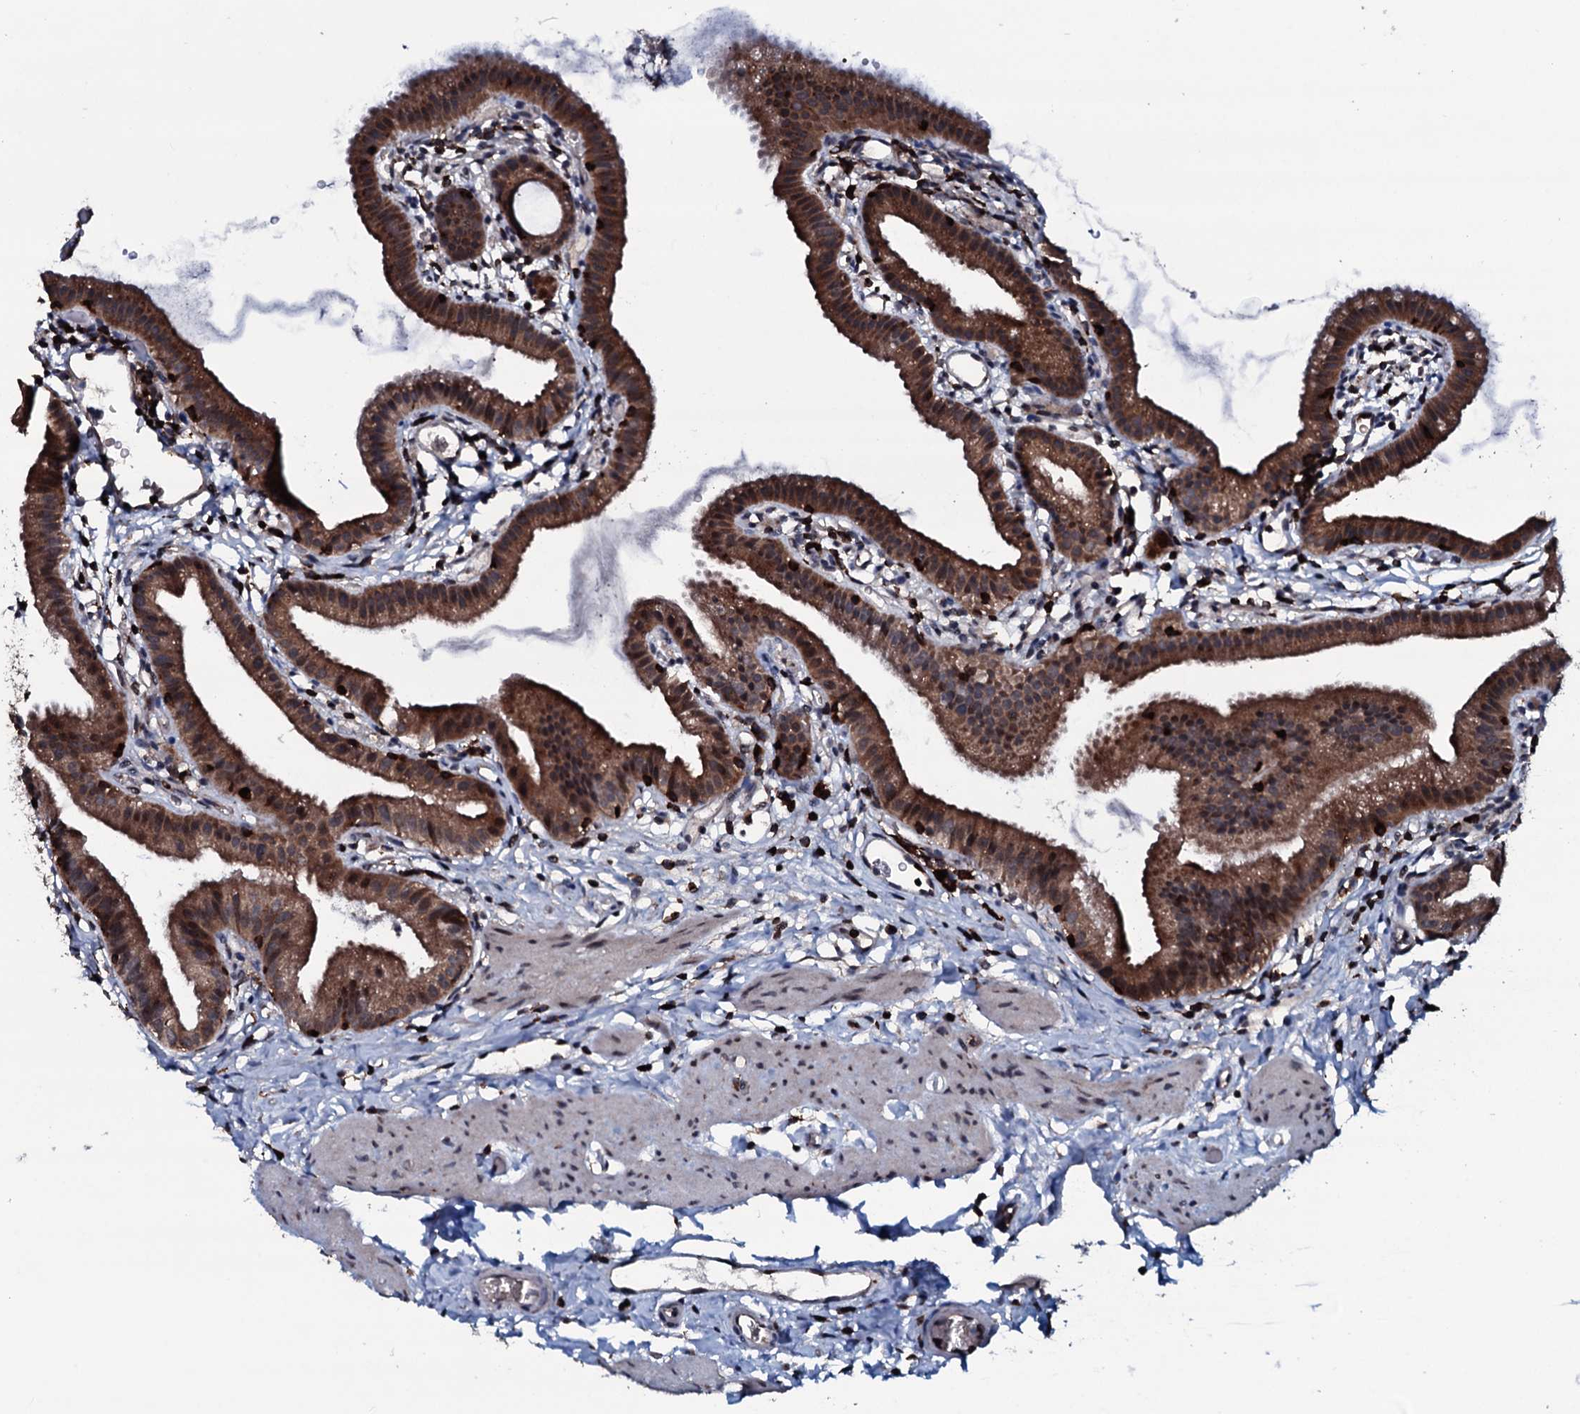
{"staining": {"intensity": "strong", "quantity": ">75%", "location": "cytoplasmic/membranous"}, "tissue": "gallbladder", "cell_type": "Glandular cells", "image_type": "normal", "snomed": [{"axis": "morphology", "description": "Normal tissue, NOS"}, {"axis": "topography", "description": "Gallbladder"}], "caption": "Immunohistochemistry (IHC) staining of benign gallbladder, which demonstrates high levels of strong cytoplasmic/membranous positivity in about >75% of glandular cells indicating strong cytoplasmic/membranous protein staining. The staining was performed using DAB (3,3'-diaminobenzidine) (brown) for protein detection and nuclei were counterstained in hematoxylin (blue).", "gene": "OGFOD2", "patient": {"sex": "female", "age": 46}}